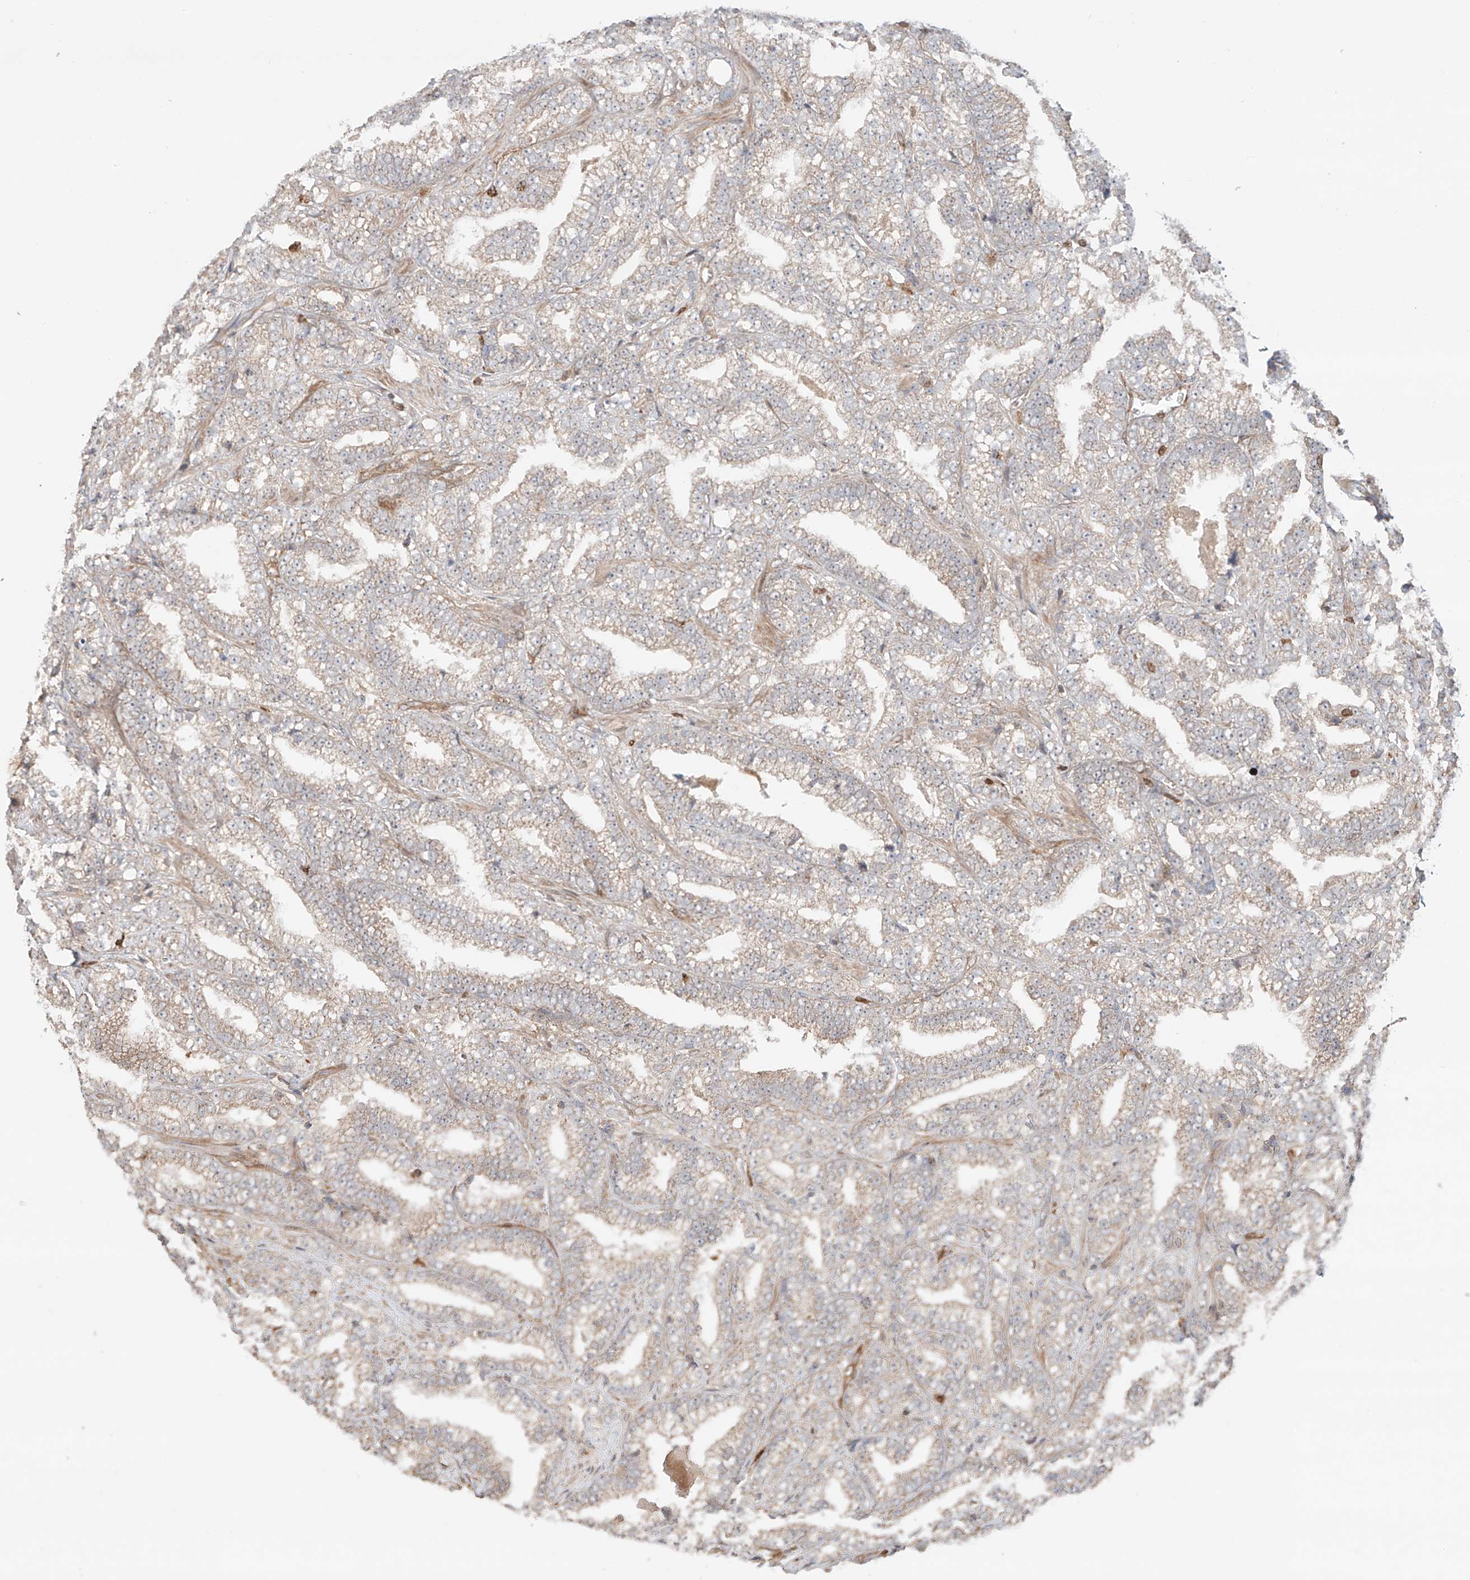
{"staining": {"intensity": "weak", "quantity": "<25%", "location": "cytoplasmic/membranous"}, "tissue": "prostate cancer", "cell_type": "Tumor cells", "image_type": "cancer", "snomed": [{"axis": "morphology", "description": "Adenocarcinoma, High grade"}, {"axis": "topography", "description": "Prostate and seminal vesicle, NOS"}], "caption": "Immunohistochemical staining of prostate cancer displays no significant expression in tumor cells. Brightfield microscopy of IHC stained with DAB (3,3'-diaminobenzidine) (brown) and hematoxylin (blue), captured at high magnification.", "gene": "IGSF22", "patient": {"sex": "male", "age": 67}}